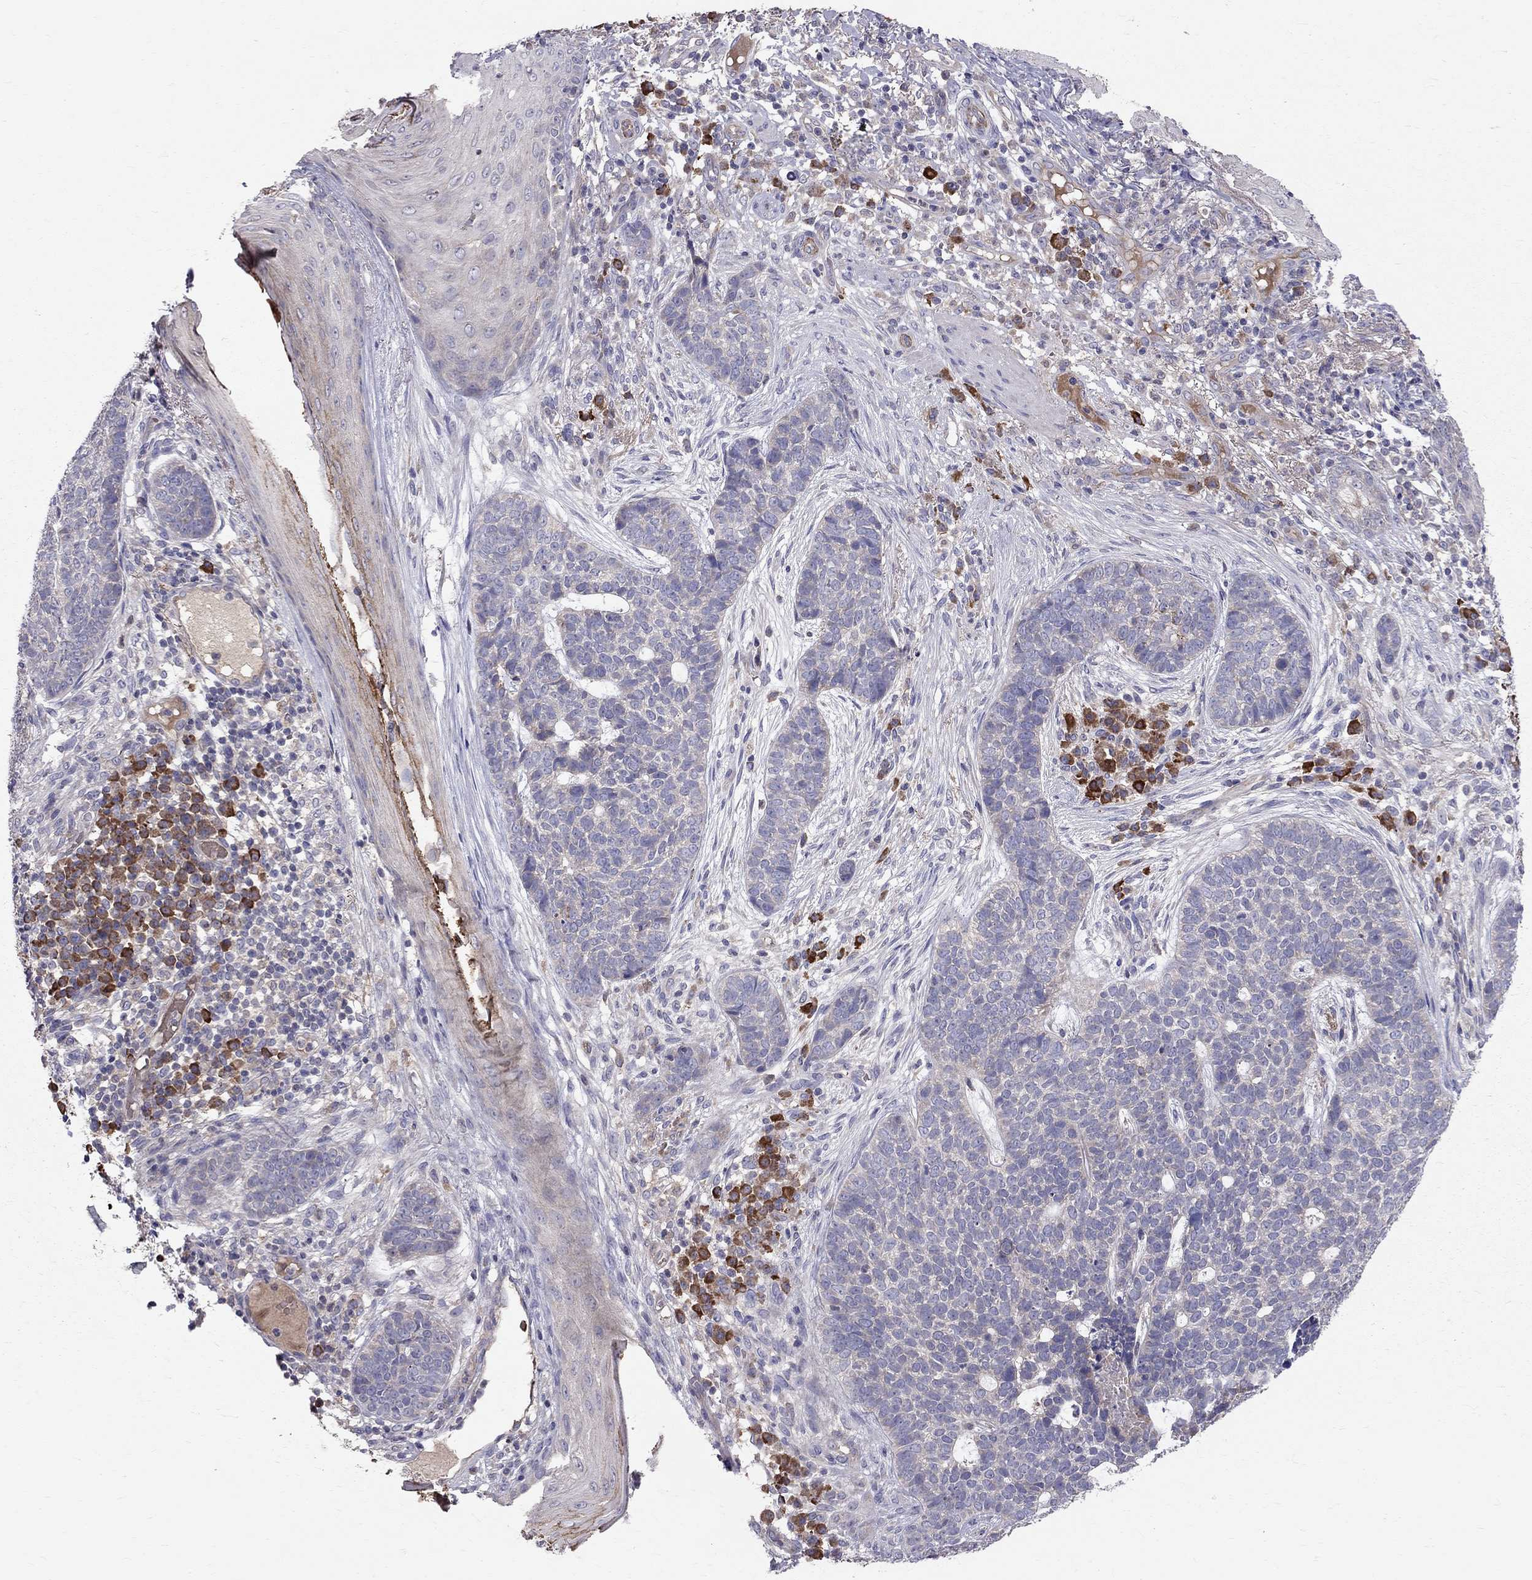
{"staining": {"intensity": "negative", "quantity": "none", "location": "none"}, "tissue": "skin cancer", "cell_type": "Tumor cells", "image_type": "cancer", "snomed": [{"axis": "morphology", "description": "Basal cell carcinoma"}, {"axis": "topography", "description": "Skin"}], "caption": "Human basal cell carcinoma (skin) stained for a protein using IHC displays no positivity in tumor cells.", "gene": "PIK3CG", "patient": {"sex": "female", "age": 69}}